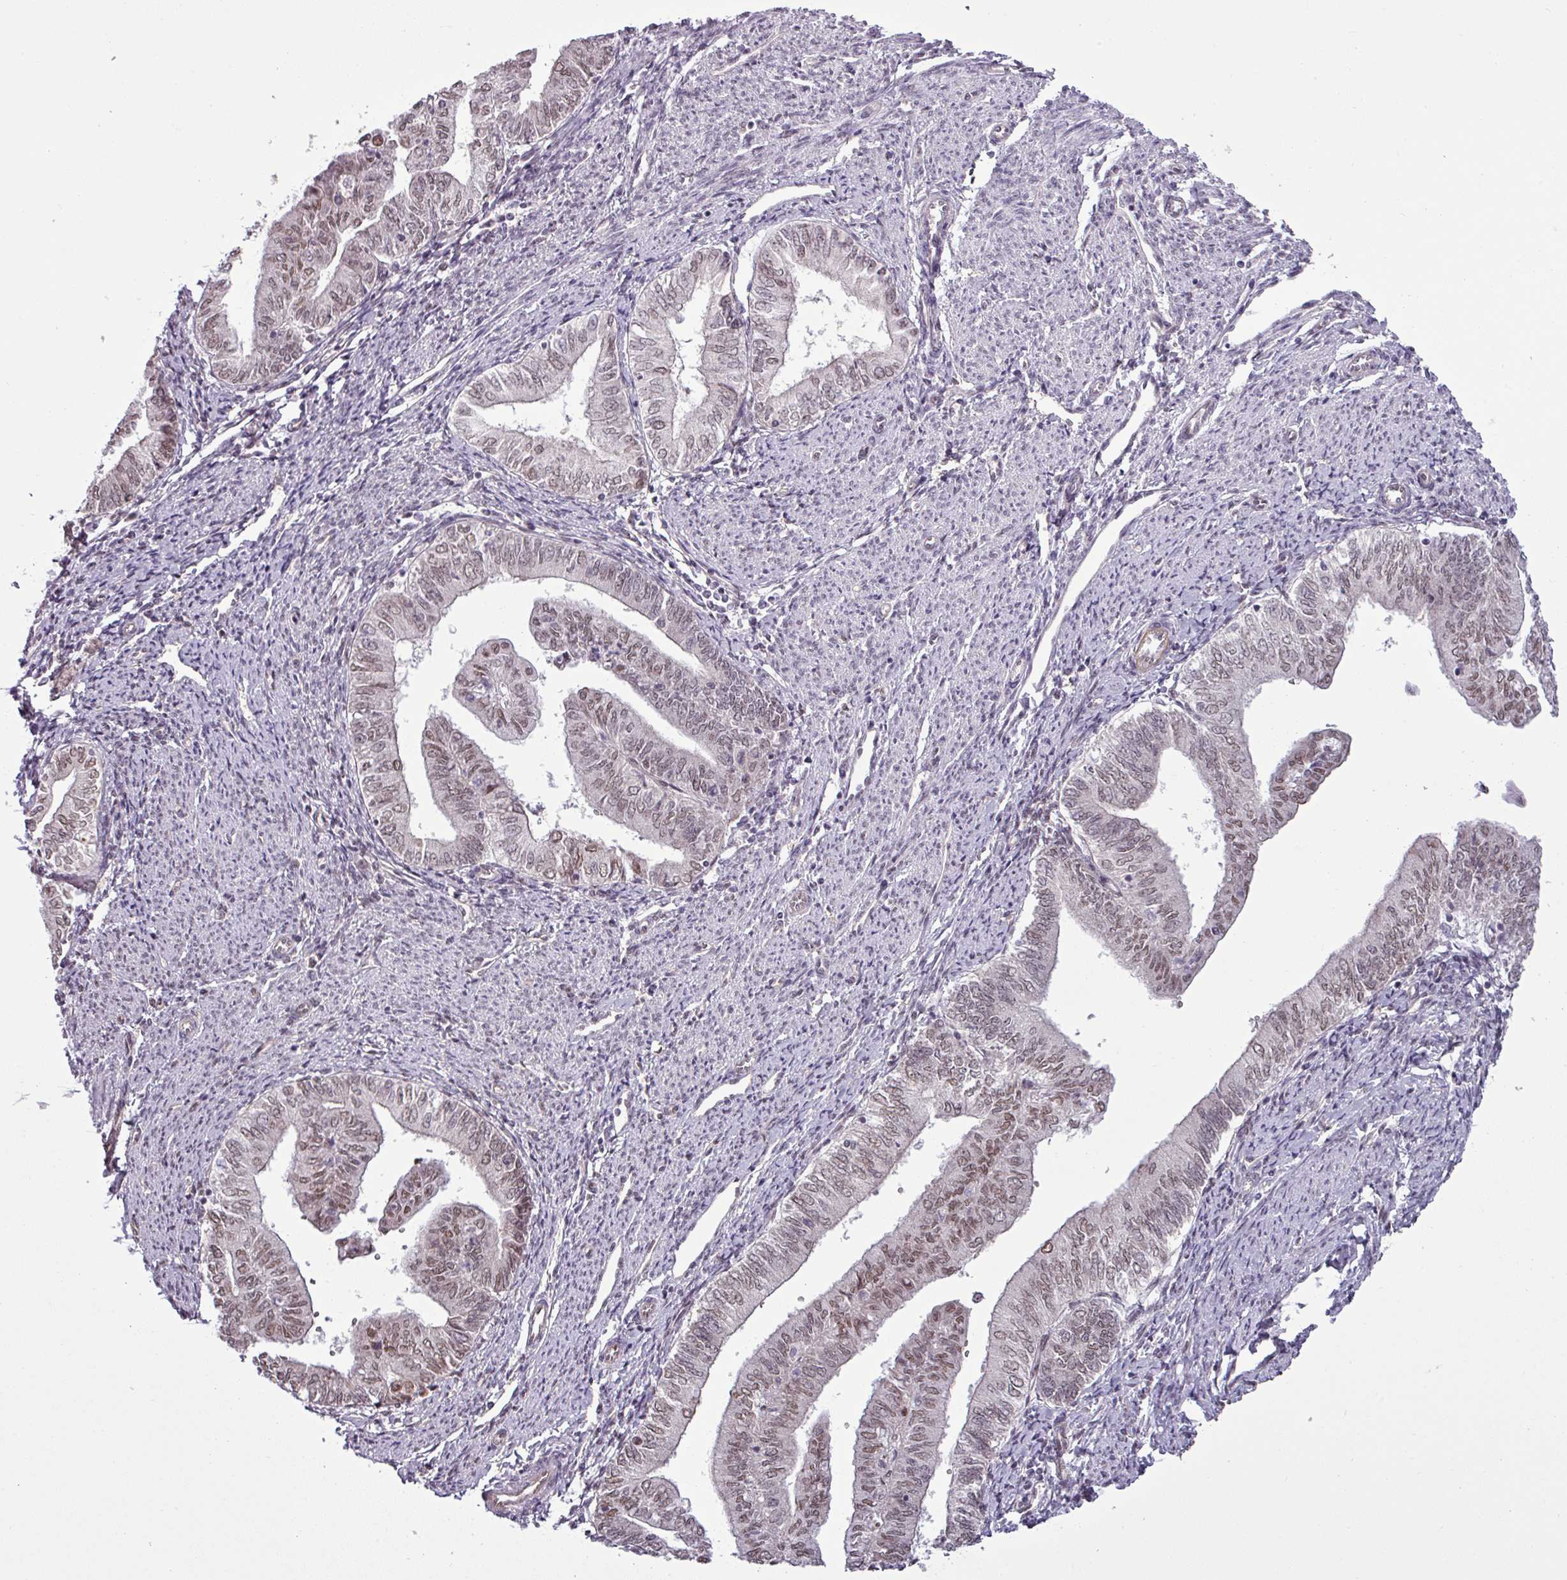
{"staining": {"intensity": "moderate", "quantity": ">75%", "location": "nuclear"}, "tissue": "endometrial cancer", "cell_type": "Tumor cells", "image_type": "cancer", "snomed": [{"axis": "morphology", "description": "Adenocarcinoma, NOS"}, {"axis": "topography", "description": "Endometrium"}], "caption": "Protein expression analysis of human adenocarcinoma (endometrial) reveals moderate nuclear positivity in about >75% of tumor cells.", "gene": "GPT2", "patient": {"sex": "female", "age": 66}}